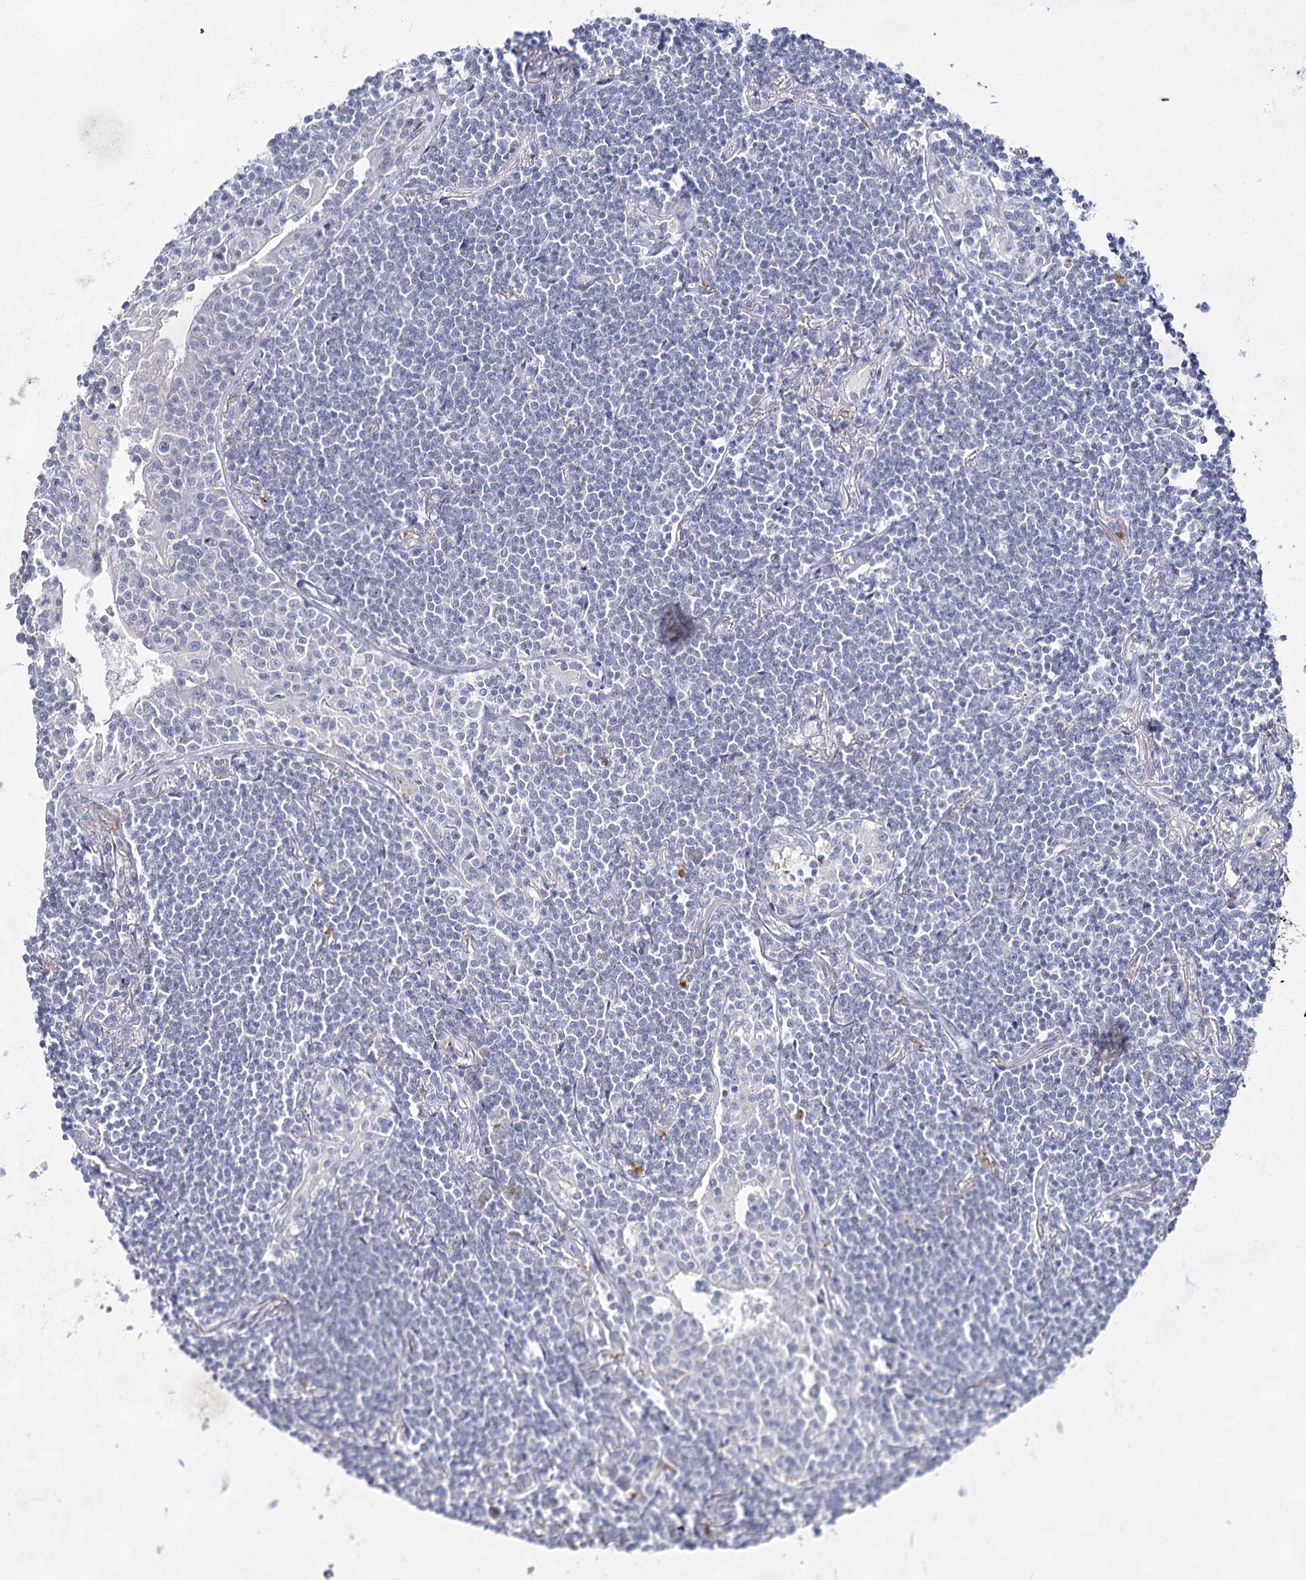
{"staining": {"intensity": "negative", "quantity": "none", "location": "none"}, "tissue": "lymphoma", "cell_type": "Tumor cells", "image_type": "cancer", "snomed": [{"axis": "morphology", "description": "Malignant lymphoma, non-Hodgkin's type, Low grade"}, {"axis": "topography", "description": "Lung"}], "caption": "IHC of human lymphoma shows no staining in tumor cells.", "gene": "CCDC73", "patient": {"sex": "female", "age": 71}}